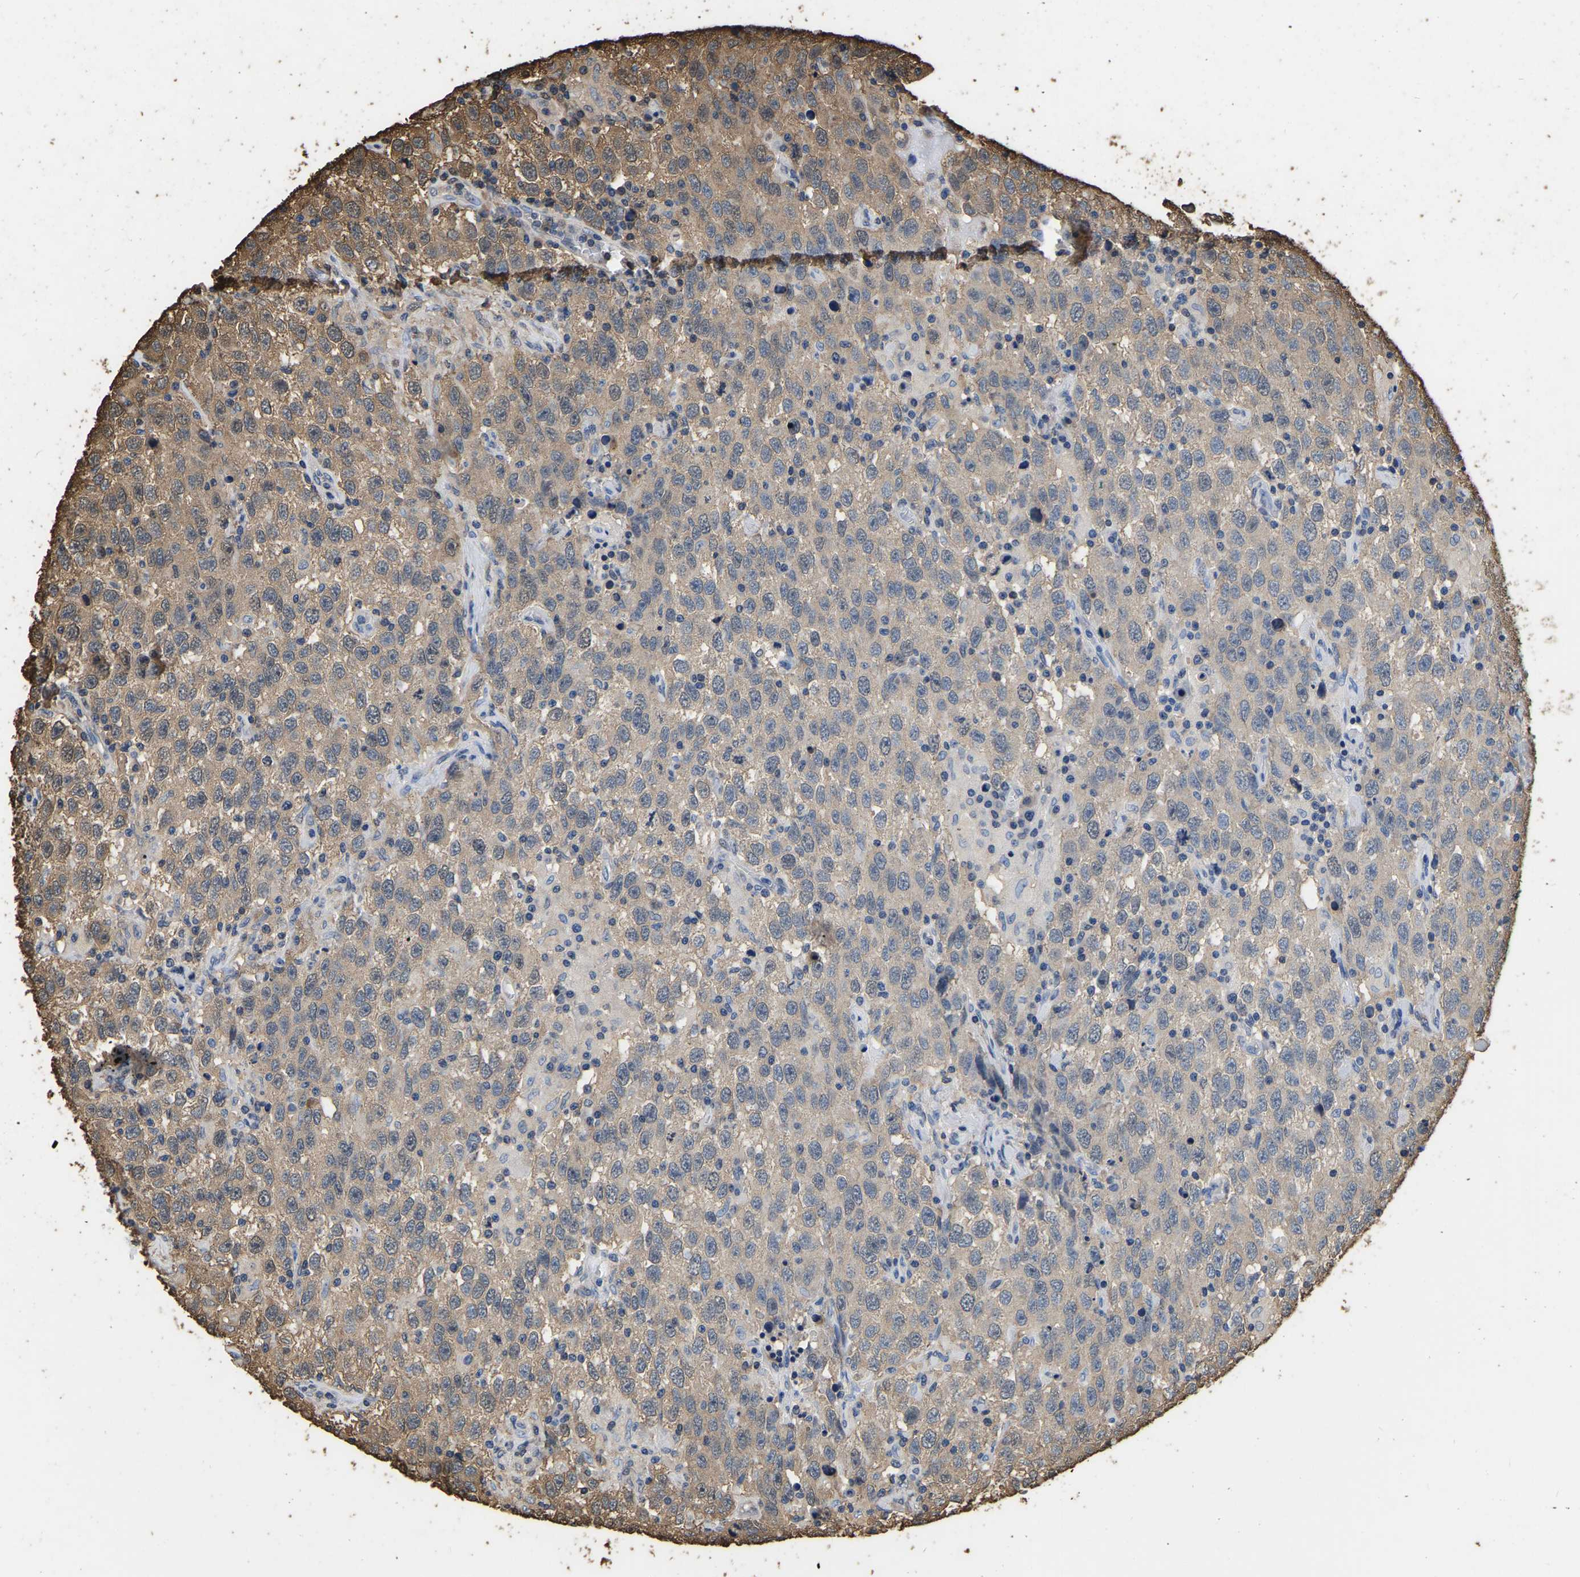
{"staining": {"intensity": "weak", "quantity": ">75%", "location": "cytoplasmic/membranous"}, "tissue": "testis cancer", "cell_type": "Tumor cells", "image_type": "cancer", "snomed": [{"axis": "morphology", "description": "Seminoma, NOS"}, {"axis": "topography", "description": "Testis"}], "caption": "IHC of seminoma (testis) displays low levels of weak cytoplasmic/membranous expression in approximately >75% of tumor cells.", "gene": "LDHB", "patient": {"sex": "male", "age": 41}}